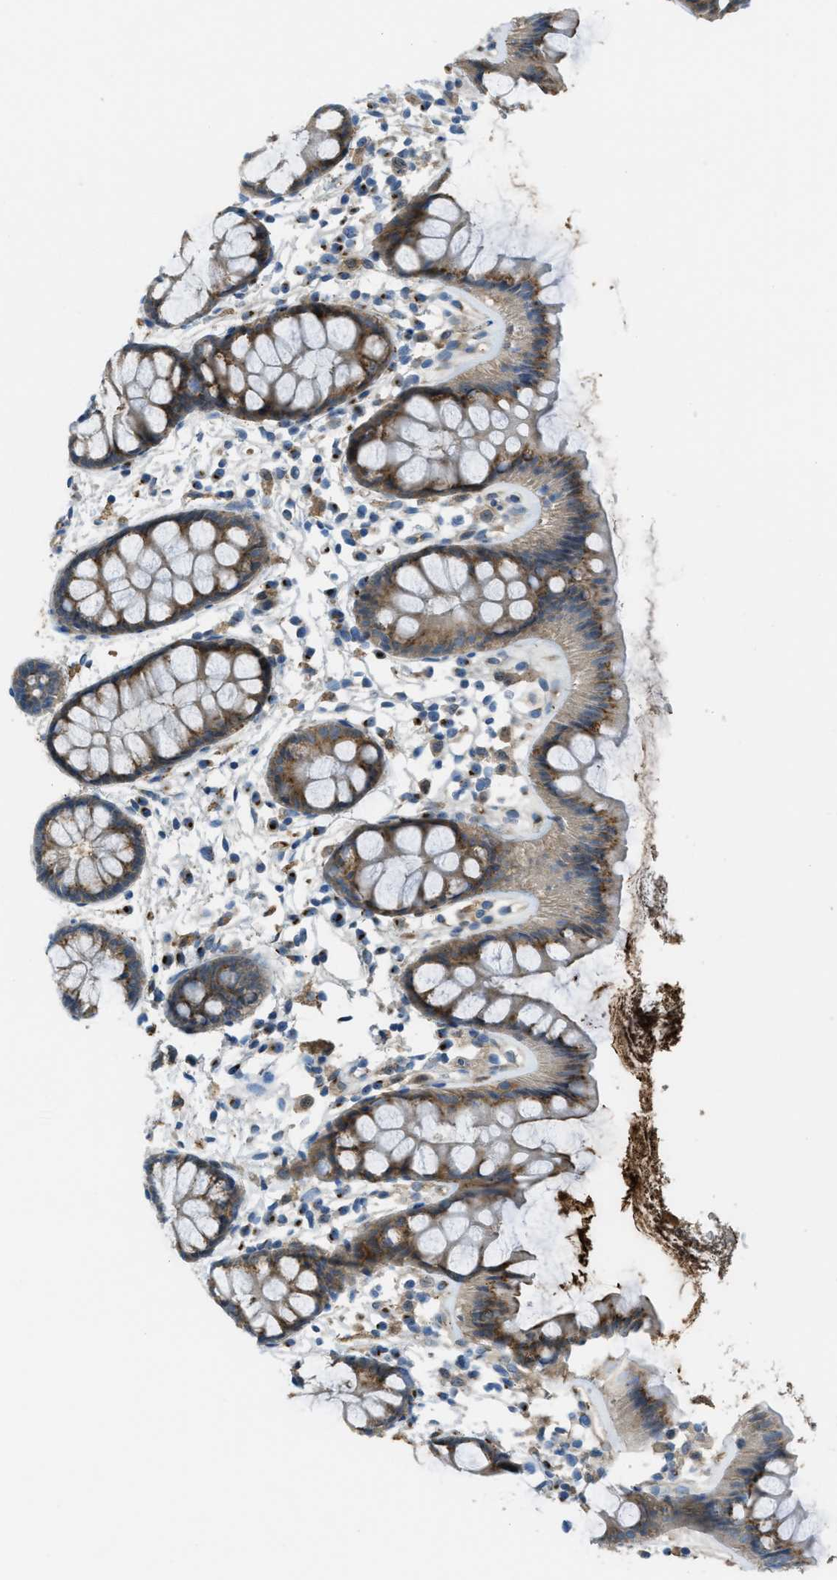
{"staining": {"intensity": "moderate", "quantity": "<25%", "location": "cytoplasmic/membranous"}, "tissue": "rectum", "cell_type": "Glandular cells", "image_type": "normal", "snomed": [{"axis": "morphology", "description": "Normal tissue, NOS"}, {"axis": "topography", "description": "Rectum"}], "caption": "Rectum was stained to show a protein in brown. There is low levels of moderate cytoplasmic/membranous positivity in about <25% of glandular cells.", "gene": "TRIM59", "patient": {"sex": "female", "age": 66}}